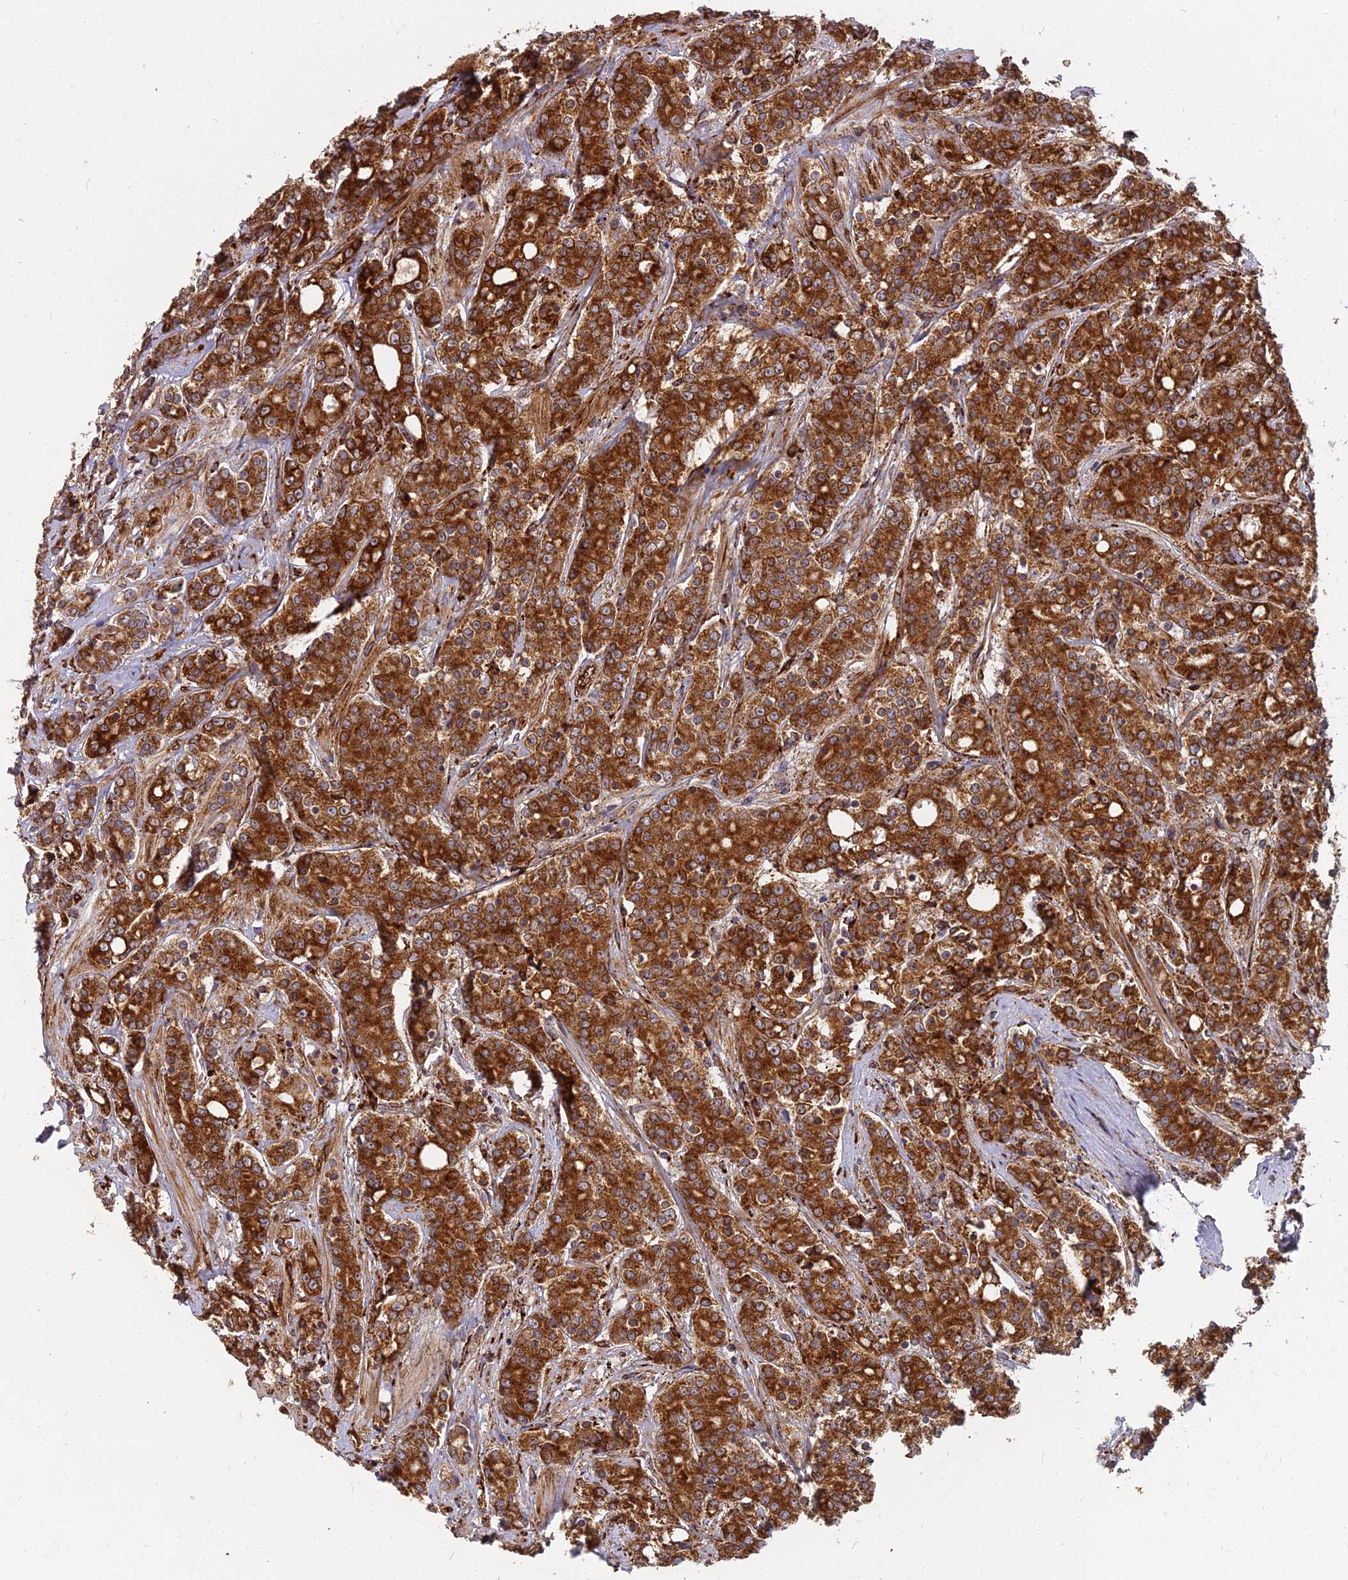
{"staining": {"intensity": "strong", "quantity": ">75%", "location": "cytoplasmic/membranous"}, "tissue": "prostate cancer", "cell_type": "Tumor cells", "image_type": "cancer", "snomed": [{"axis": "morphology", "description": "Adenocarcinoma, High grade"}, {"axis": "topography", "description": "Prostate"}], "caption": "Prostate cancer stained for a protein (brown) exhibits strong cytoplasmic/membranous positive positivity in about >75% of tumor cells.", "gene": "NDUFAF7", "patient": {"sex": "male", "age": 62}}